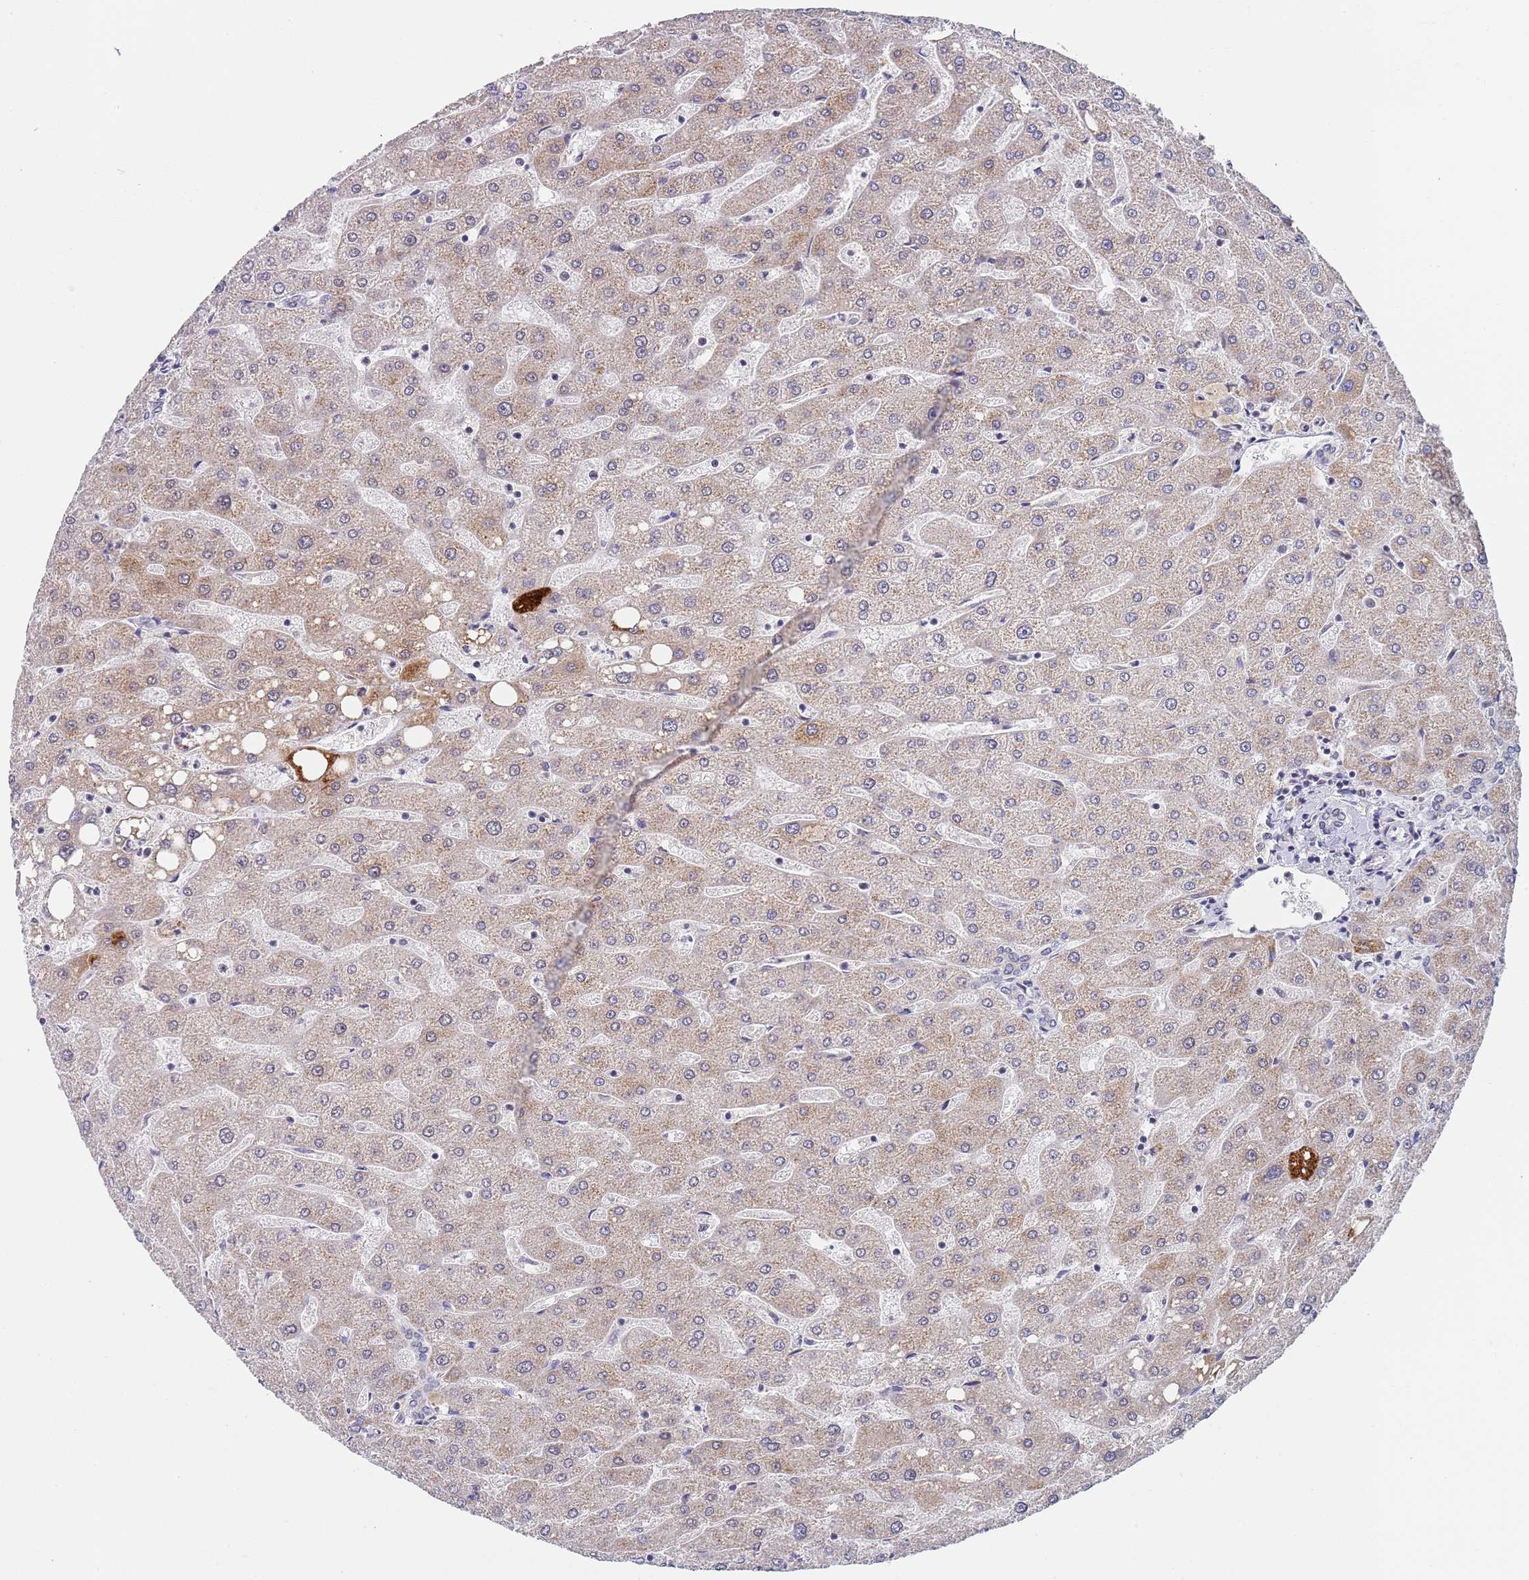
{"staining": {"intensity": "negative", "quantity": "none", "location": "none"}, "tissue": "liver", "cell_type": "Cholangiocytes", "image_type": "normal", "snomed": [{"axis": "morphology", "description": "Normal tissue, NOS"}, {"axis": "topography", "description": "Liver"}], "caption": "High power microscopy photomicrograph of an immunohistochemistry histopathology image of unremarkable liver, revealing no significant staining in cholangiocytes. (Immunohistochemistry (ihc), brightfield microscopy, high magnification).", "gene": "PLCL2", "patient": {"sex": "male", "age": 67}}